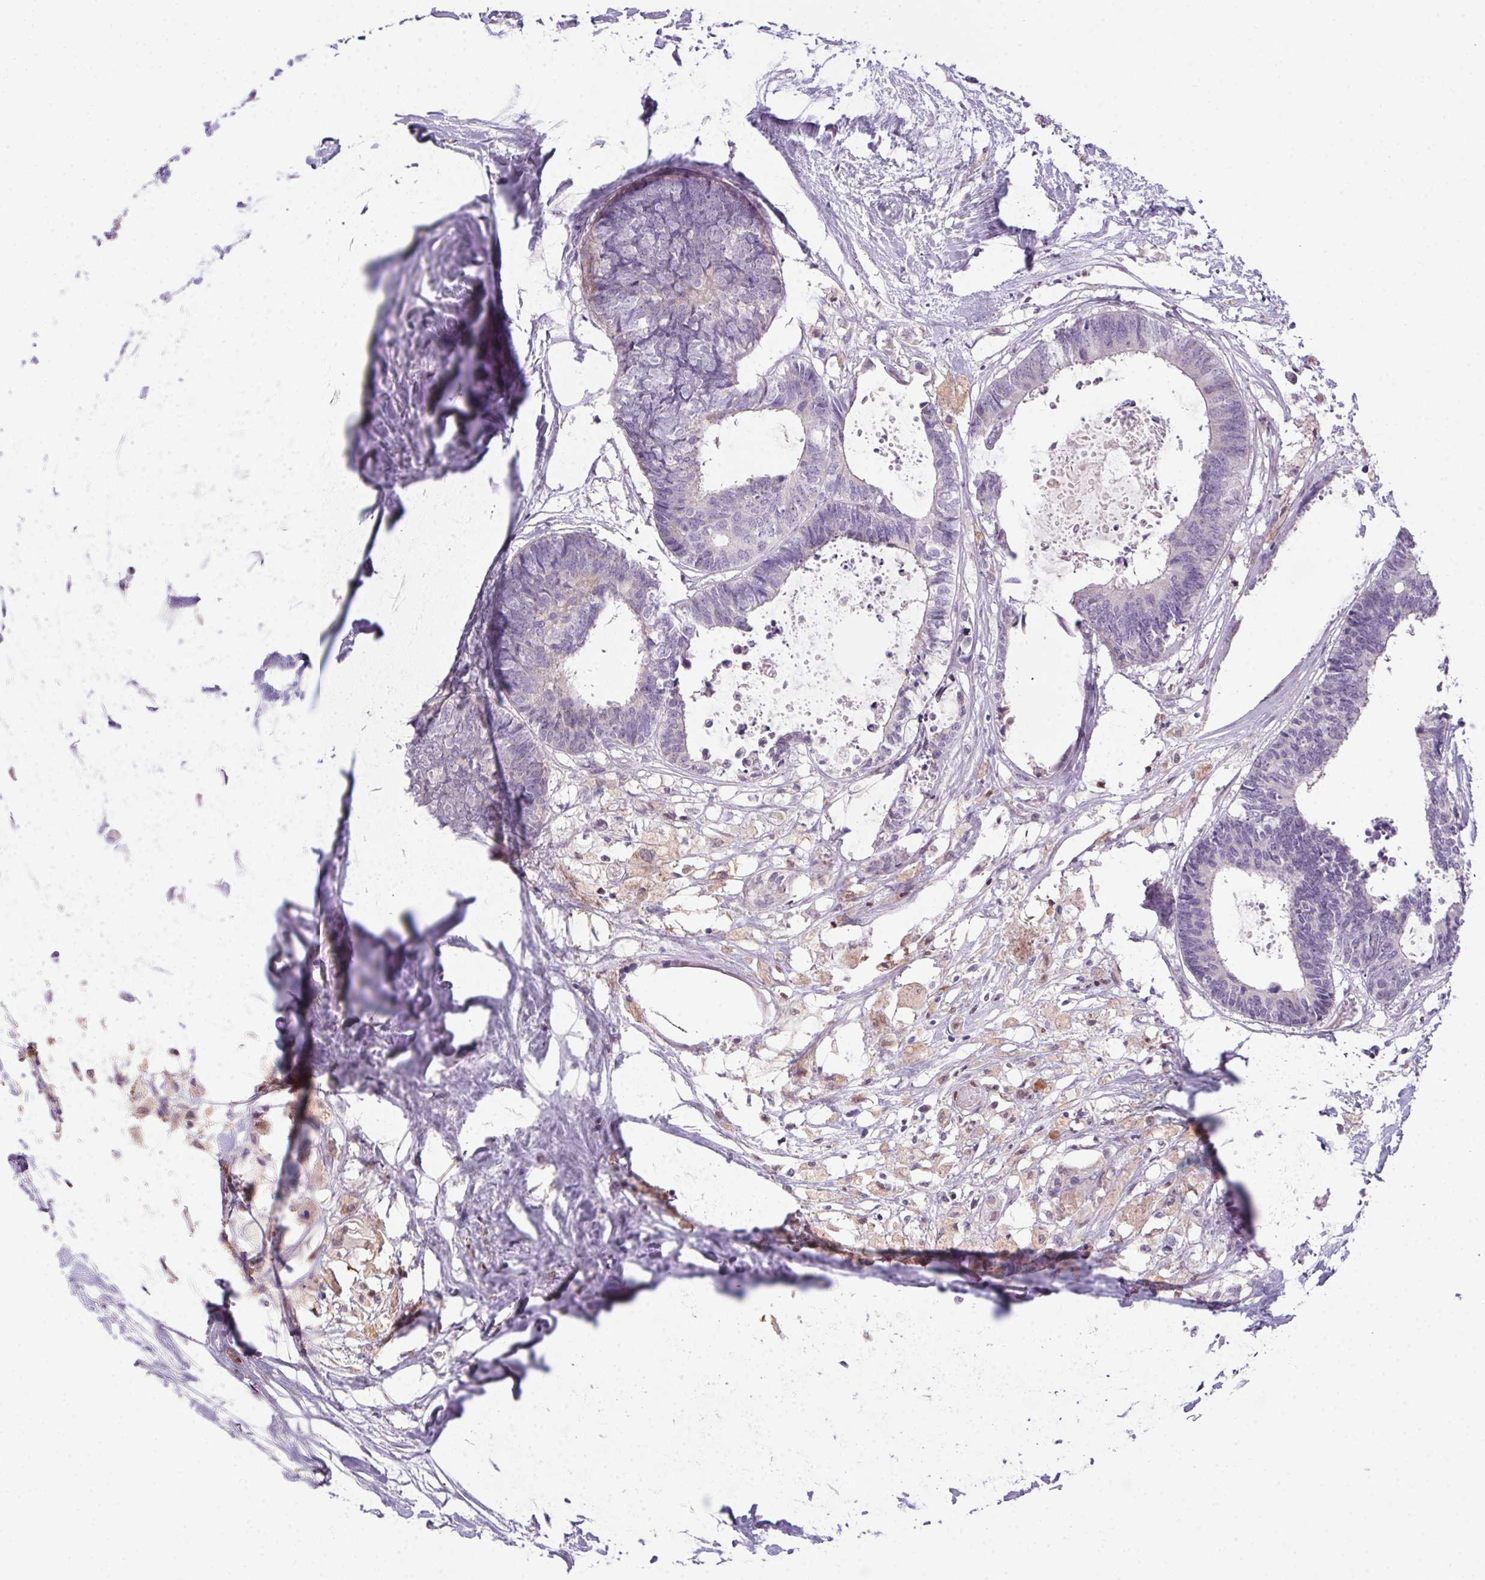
{"staining": {"intensity": "negative", "quantity": "none", "location": "none"}, "tissue": "colorectal cancer", "cell_type": "Tumor cells", "image_type": "cancer", "snomed": [{"axis": "morphology", "description": "Adenocarcinoma, NOS"}, {"axis": "topography", "description": "Colon"}, {"axis": "topography", "description": "Rectum"}], "caption": "IHC histopathology image of neoplastic tissue: human adenocarcinoma (colorectal) stained with DAB (3,3'-diaminobenzidine) displays no significant protein staining in tumor cells. (Stains: DAB (3,3'-diaminobenzidine) immunohistochemistry with hematoxylin counter stain, Microscopy: brightfield microscopy at high magnification).", "gene": "SP9", "patient": {"sex": "male", "age": 57}}